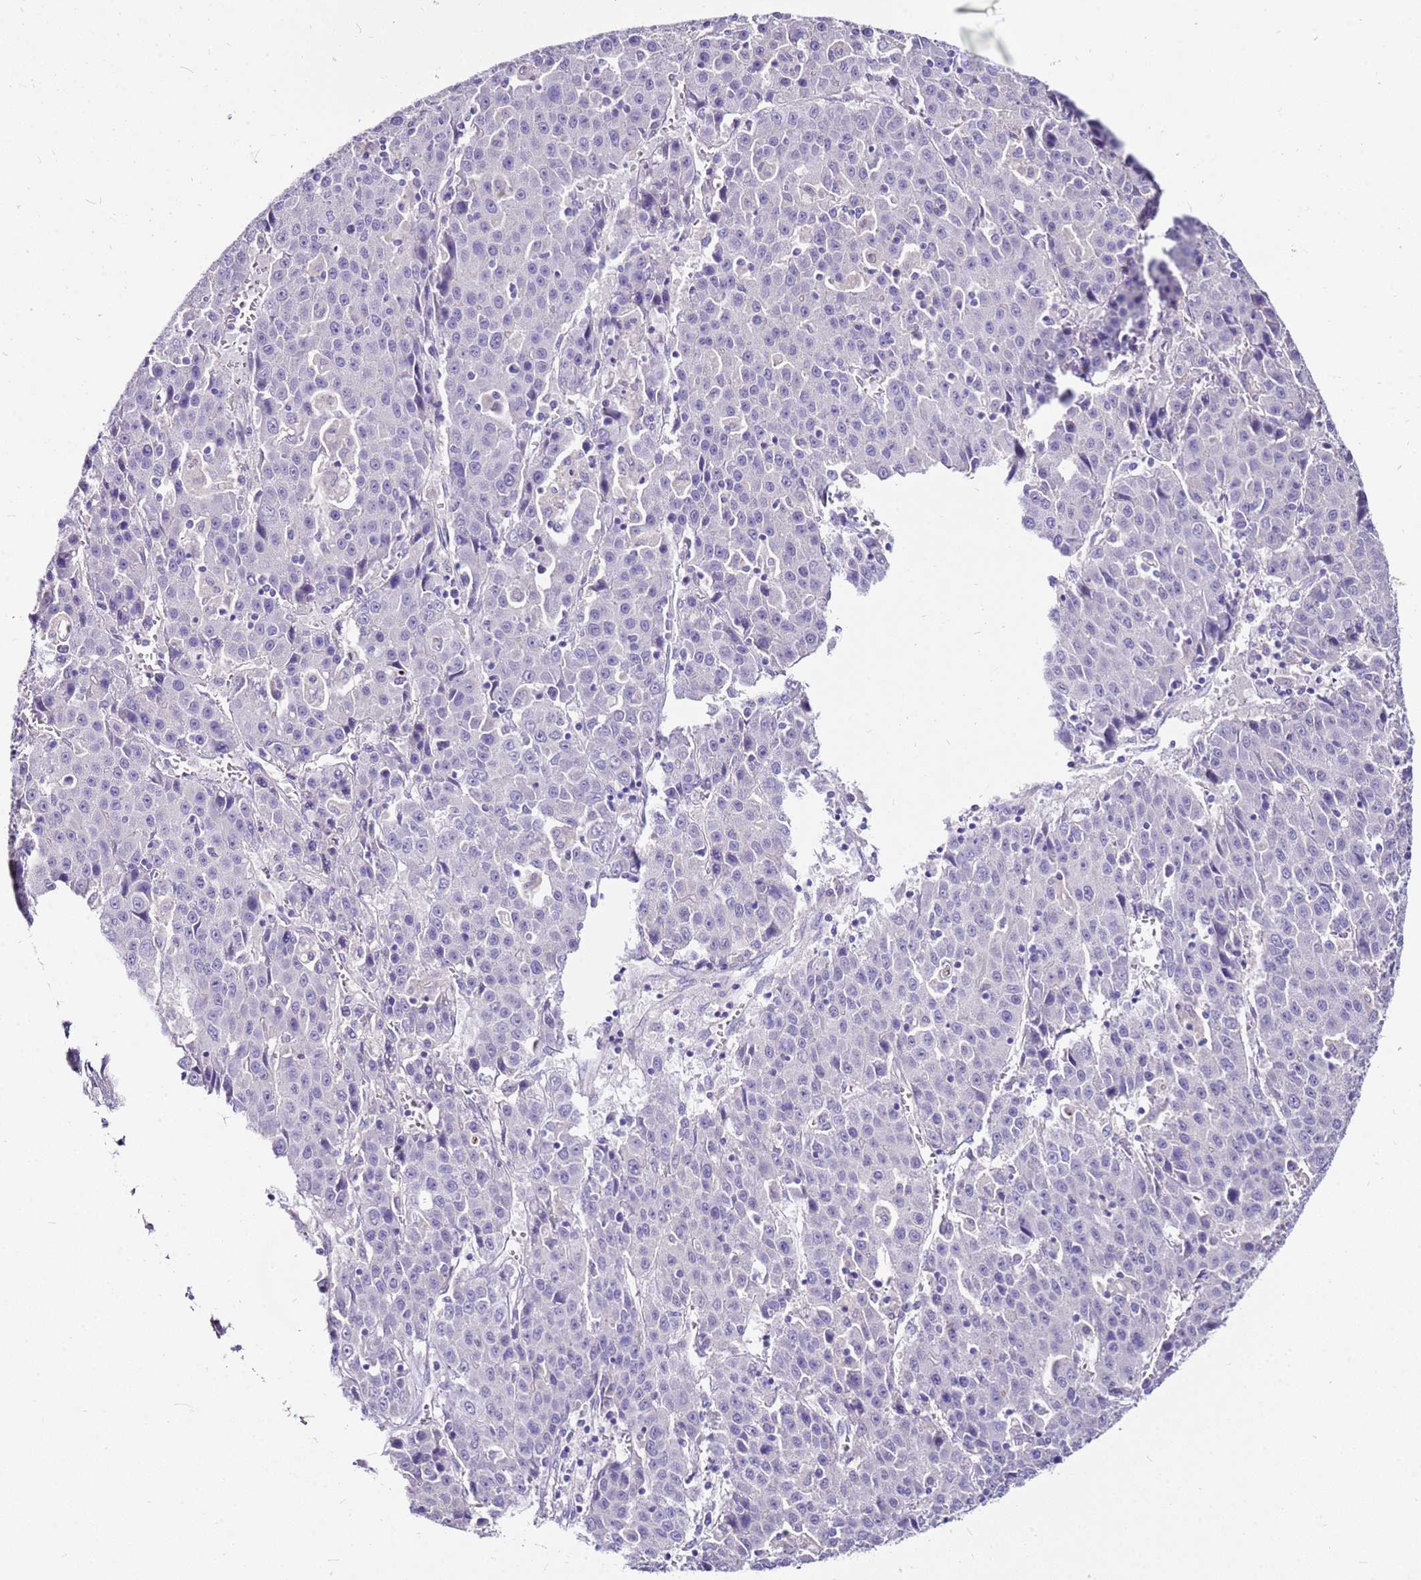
{"staining": {"intensity": "negative", "quantity": "none", "location": "none"}, "tissue": "liver cancer", "cell_type": "Tumor cells", "image_type": "cancer", "snomed": [{"axis": "morphology", "description": "Carcinoma, Hepatocellular, NOS"}, {"axis": "topography", "description": "Liver"}], "caption": "Immunohistochemical staining of hepatocellular carcinoma (liver) demonstrates no significant positivity in tumor cells.", "gene": "DCDC2B", "patient": {"sex": "female", "age": 53}}